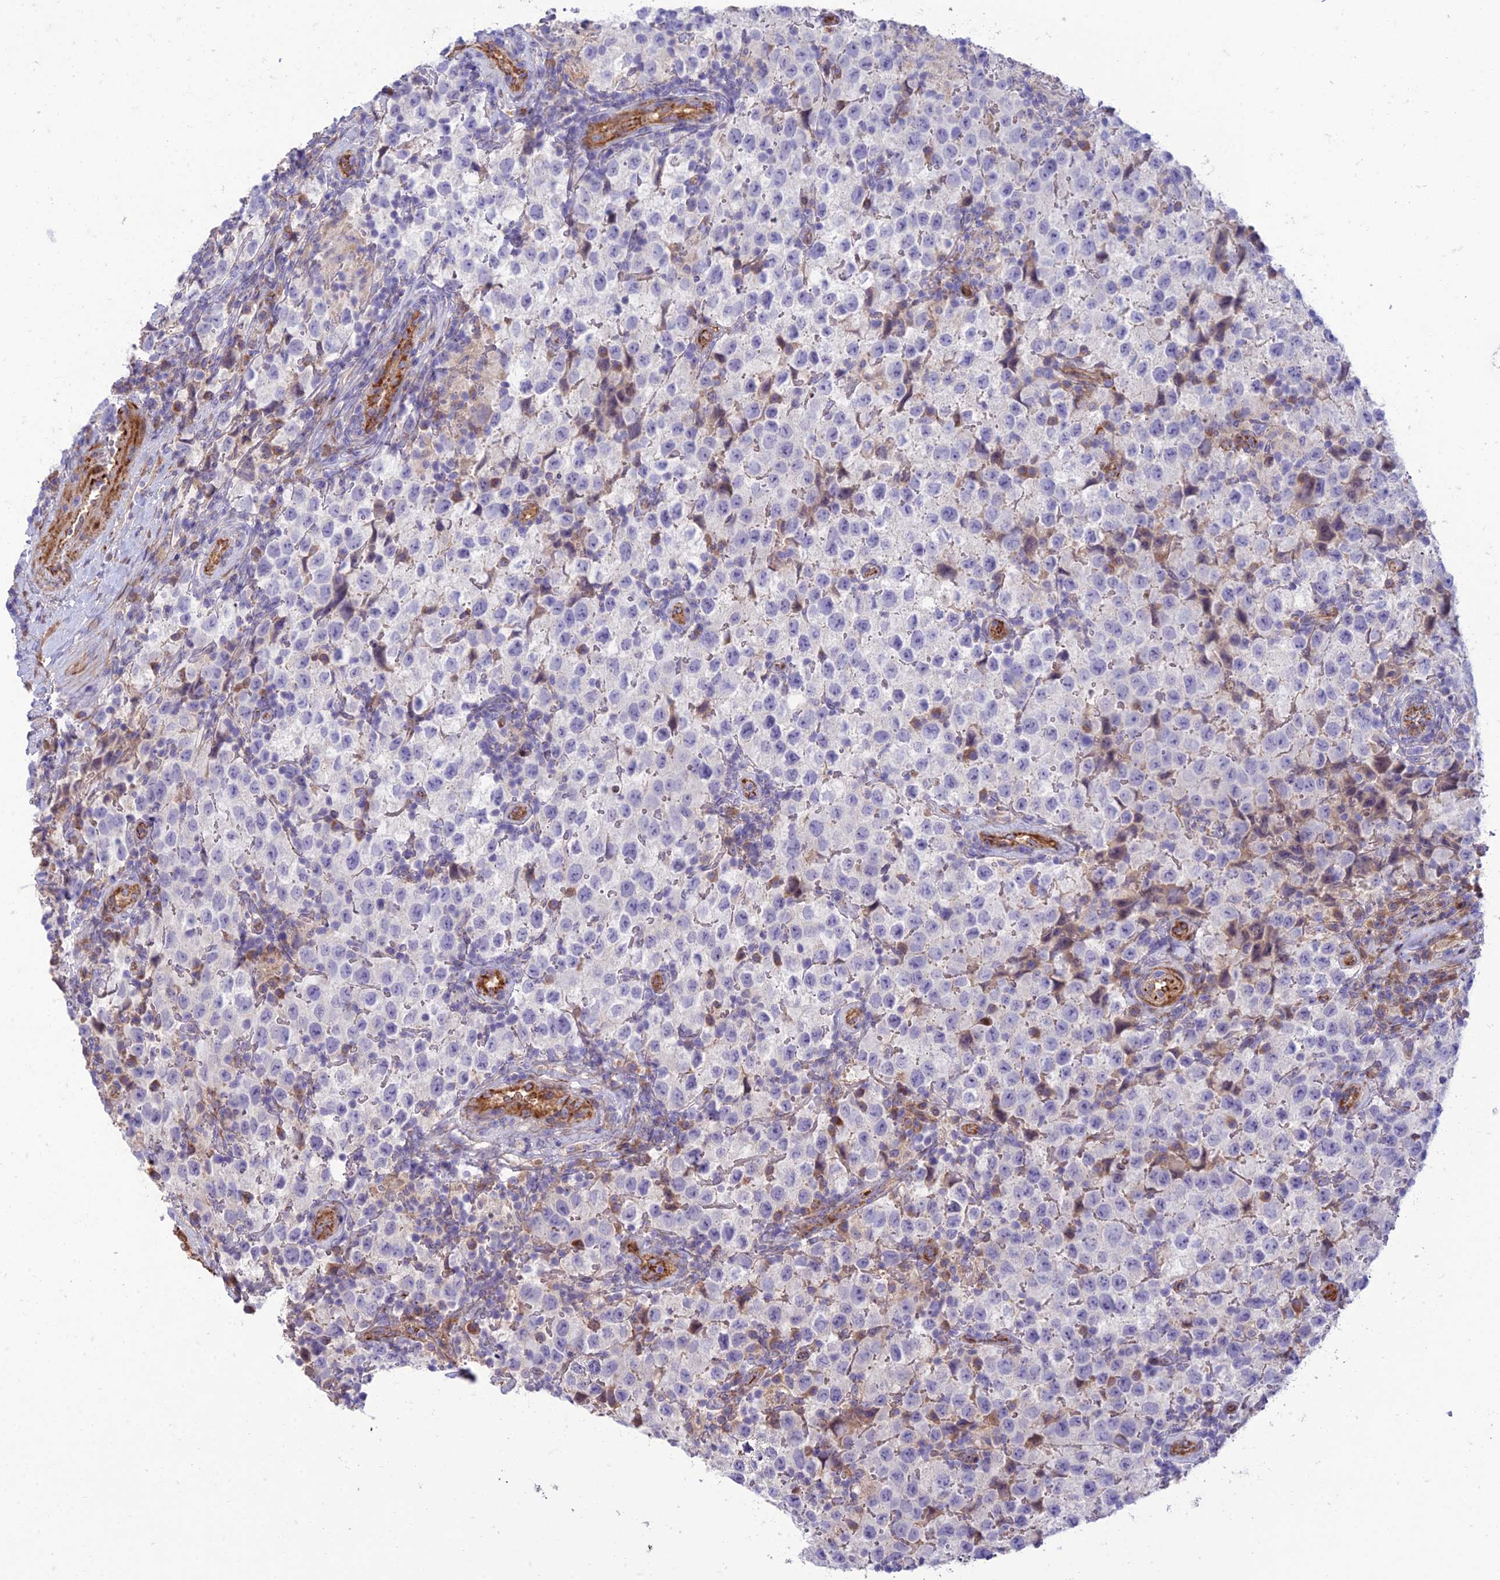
{"staining": {"intensity": "negative", "quantity": "none", "location": "none"}, "tissue": "testis cancer", "cell_type": "Tumor cells", "image_type": "cancer", "snomed": [{"axis": "morphology", "description": "Seminoma, NOS"}, {"axis": "morphology", "description": "Carcinoma, Embryonal, NOS"}, {"axis": "topography", "description": "Testis"}], "caption": "Embryonal carcinoma (testis) was stained to show a protein in brown. There is no significant positivity in tumor cells. (Immunohistochemistry, brightfield microscopy, high magnification).", "gene": "SEL1L3", "patient": {"sex": "male", "age": 41}}